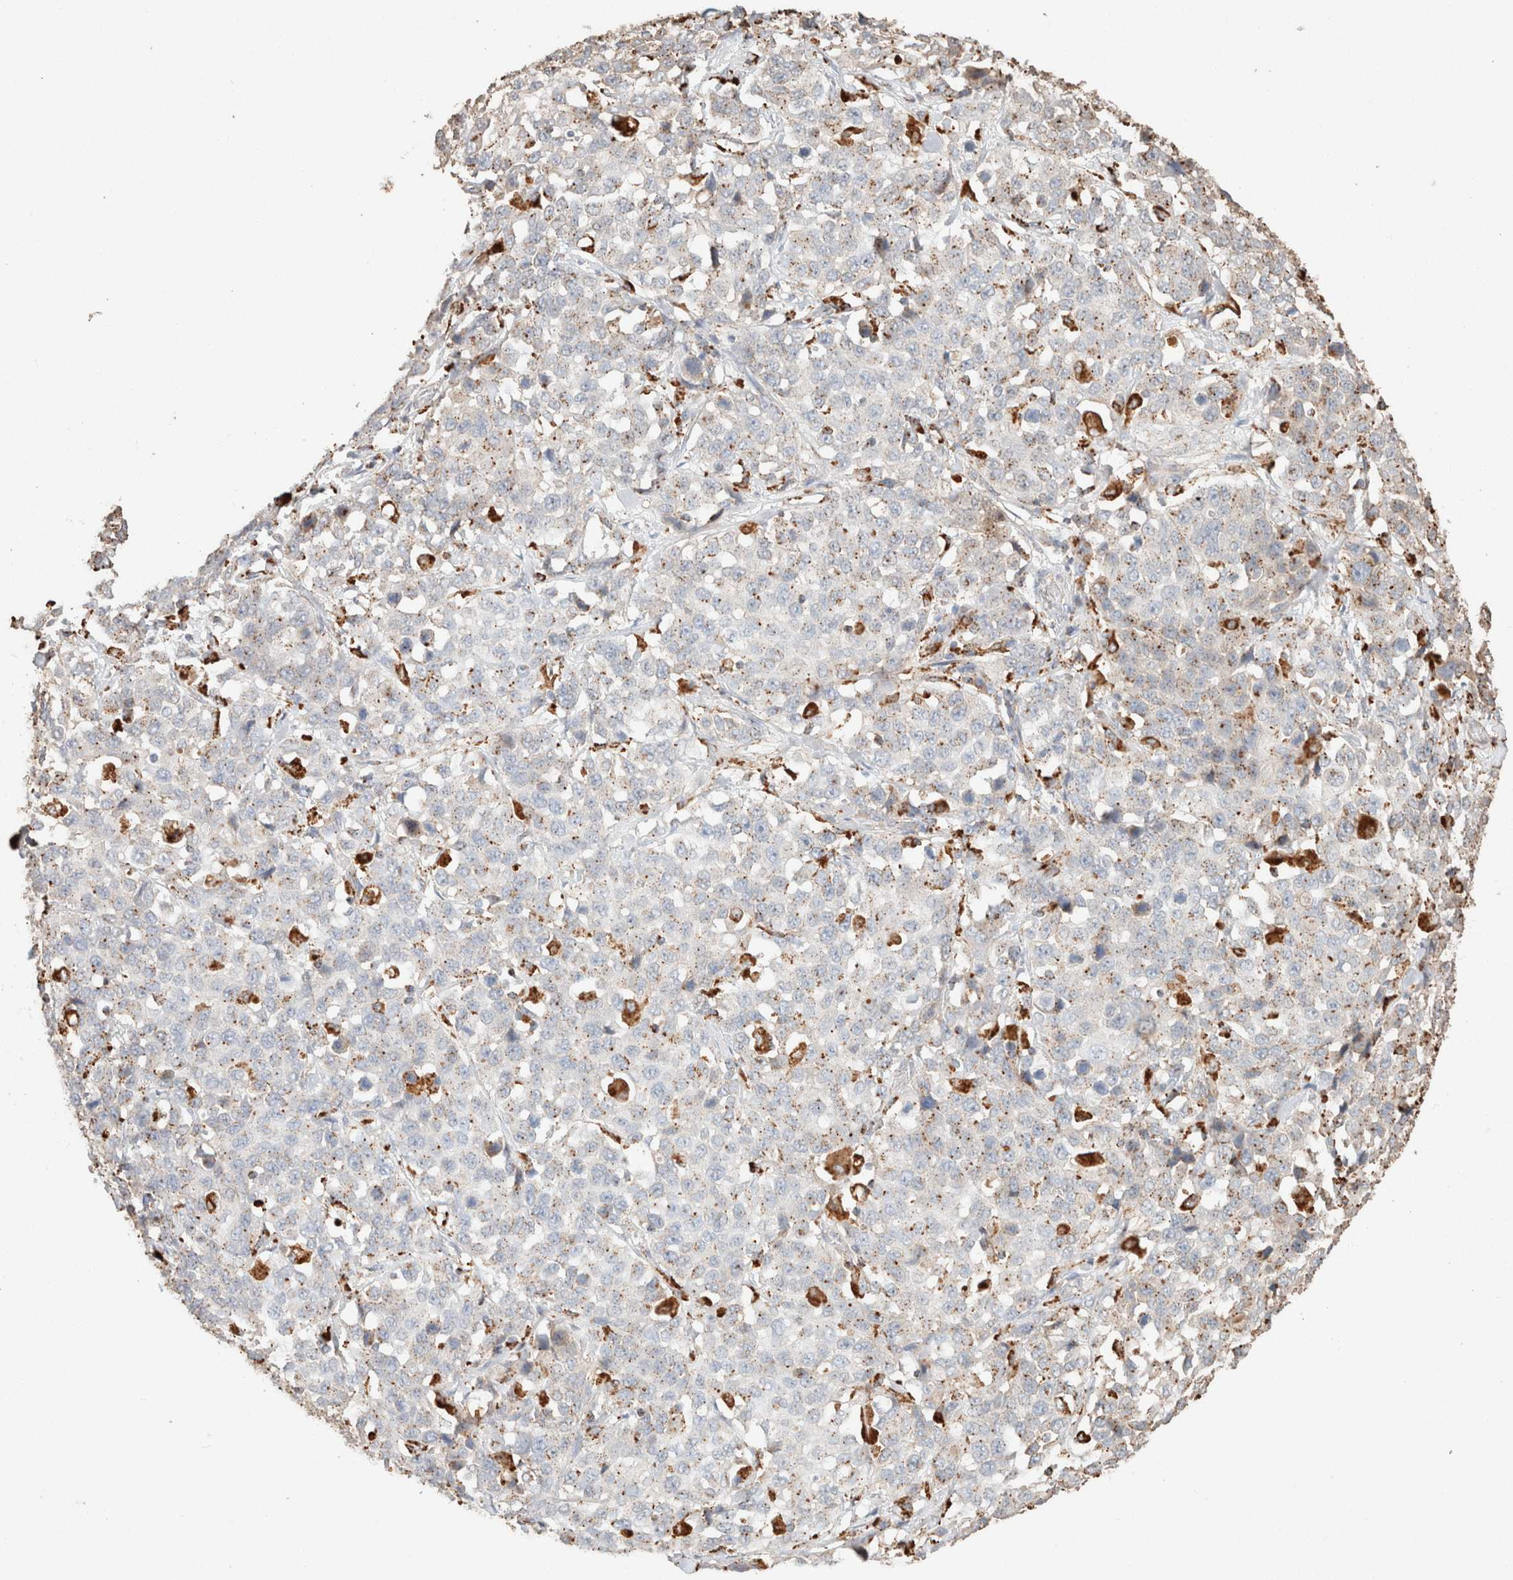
{"staining": {"intensity": "weak", "quantity": ">75%", "location": "cytoplasmic/membranous"}, "tissue": "stomach cancer", "cell_type": "Tumor cells", "image_type": "cancer", "snomed": [{"axis": "morphology", "description": "Normal tissue, NOS"}, {"axis": "morphology", "description": "Adenocarcinoma, NOS"}, {"axis": "topography", "description": "Stomach"}], "caption": "Stomach cancer (adenocarcinoma) stained with a protein marker displays weak staining in tumor cells.", "gene": "CTSC", "patient": {"sex": "male", "age": 48}}